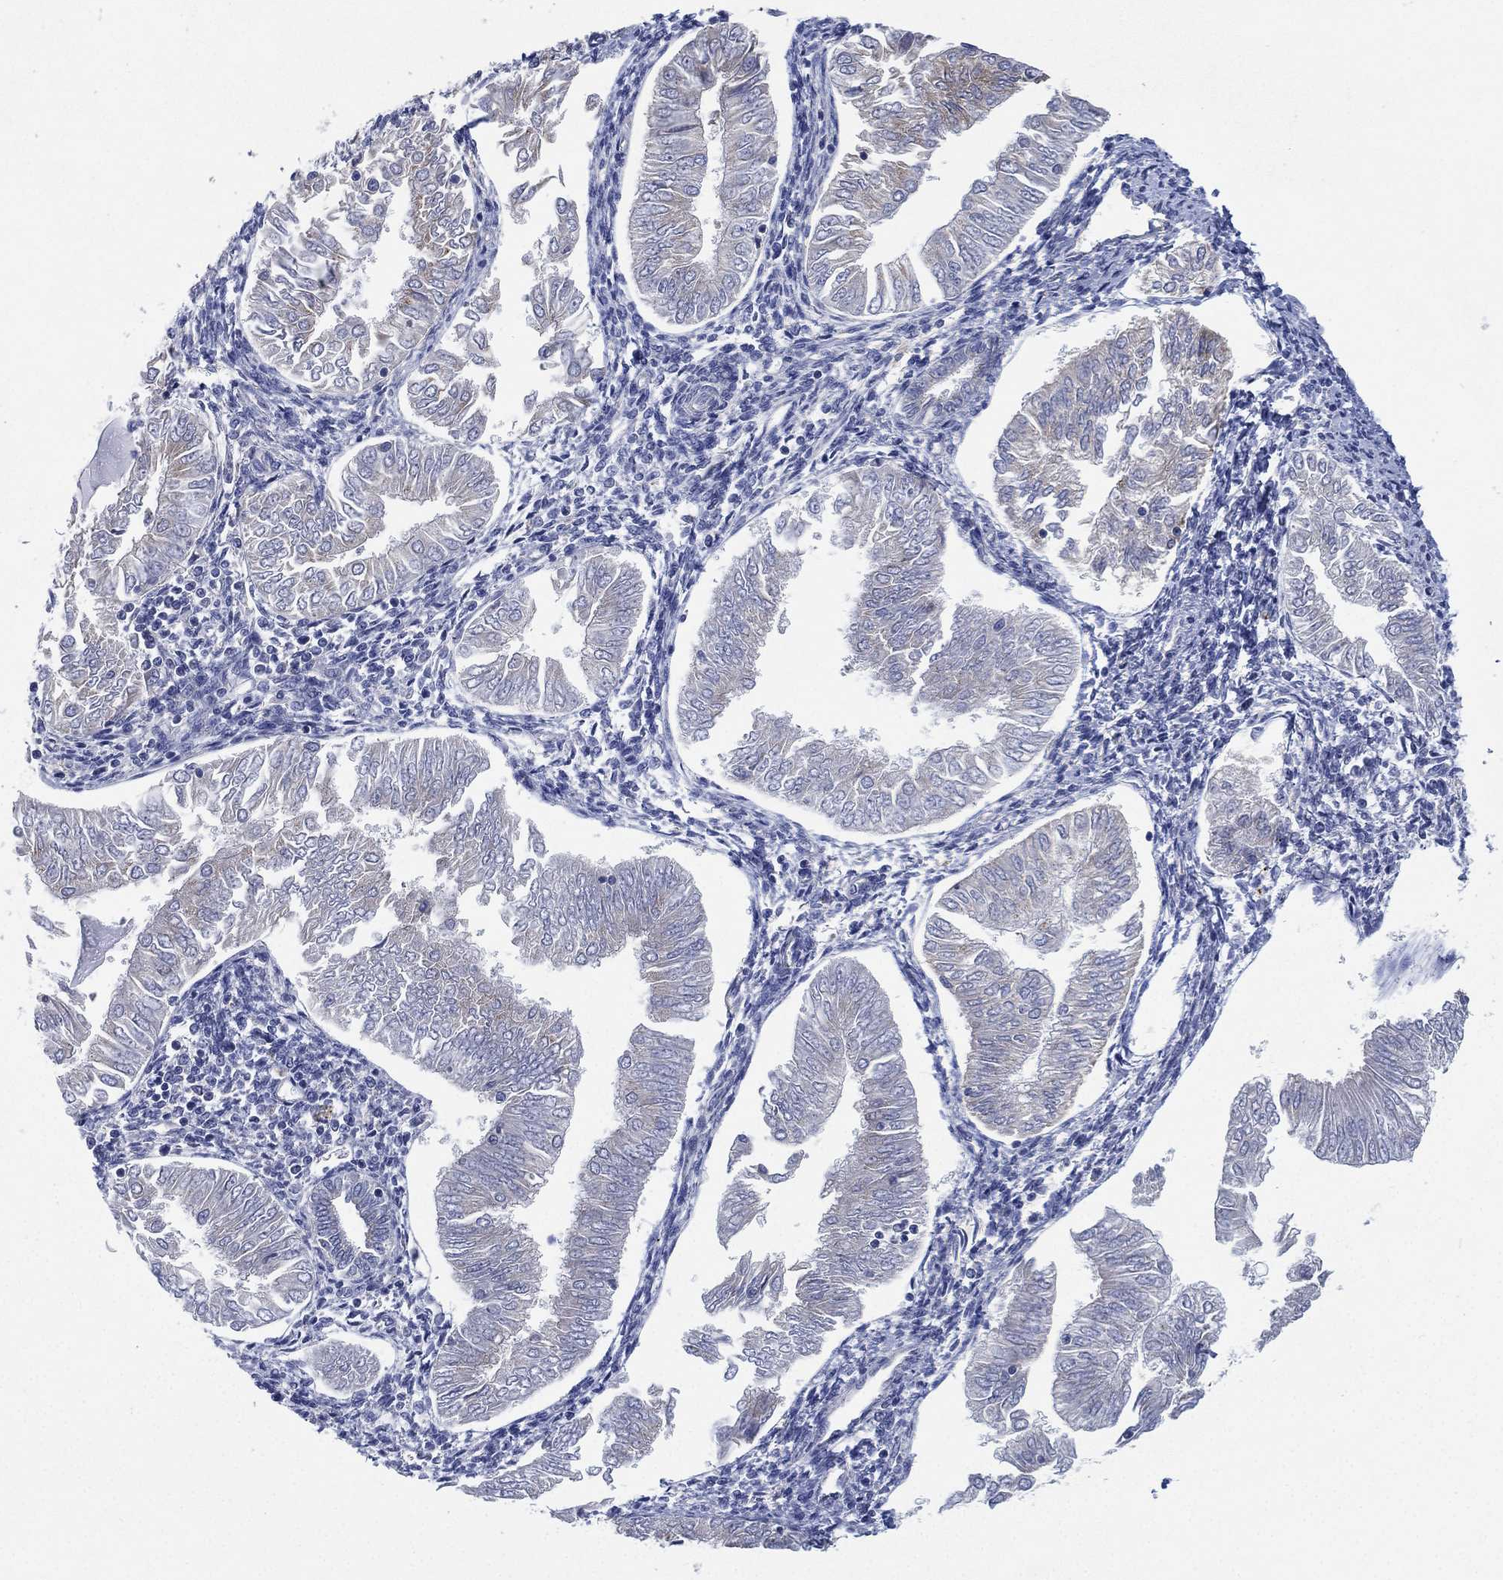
{"staining": {"intensity": "negative", "quantity": "none", "location": "none"}, "tissue": "endometrial cancer", "cell_type": "Tumor cells", "image_type": "cancer", "snomed": [{"axis": "morphology", "description": "Adenocarcinoma, NOS"}, {"axis": "topography", "description": "Endometrium"}], "caption": "A photomicrograph of adenocarcinoma (endometrial) stained for a protein demonstrates no brown staining in tumor cells. (DAB (3,3'-diaminobenzidine) immunohistochemistry, high magnification).", "gene": "GALNS", "patient": {"sex": "female", "age": 53}}